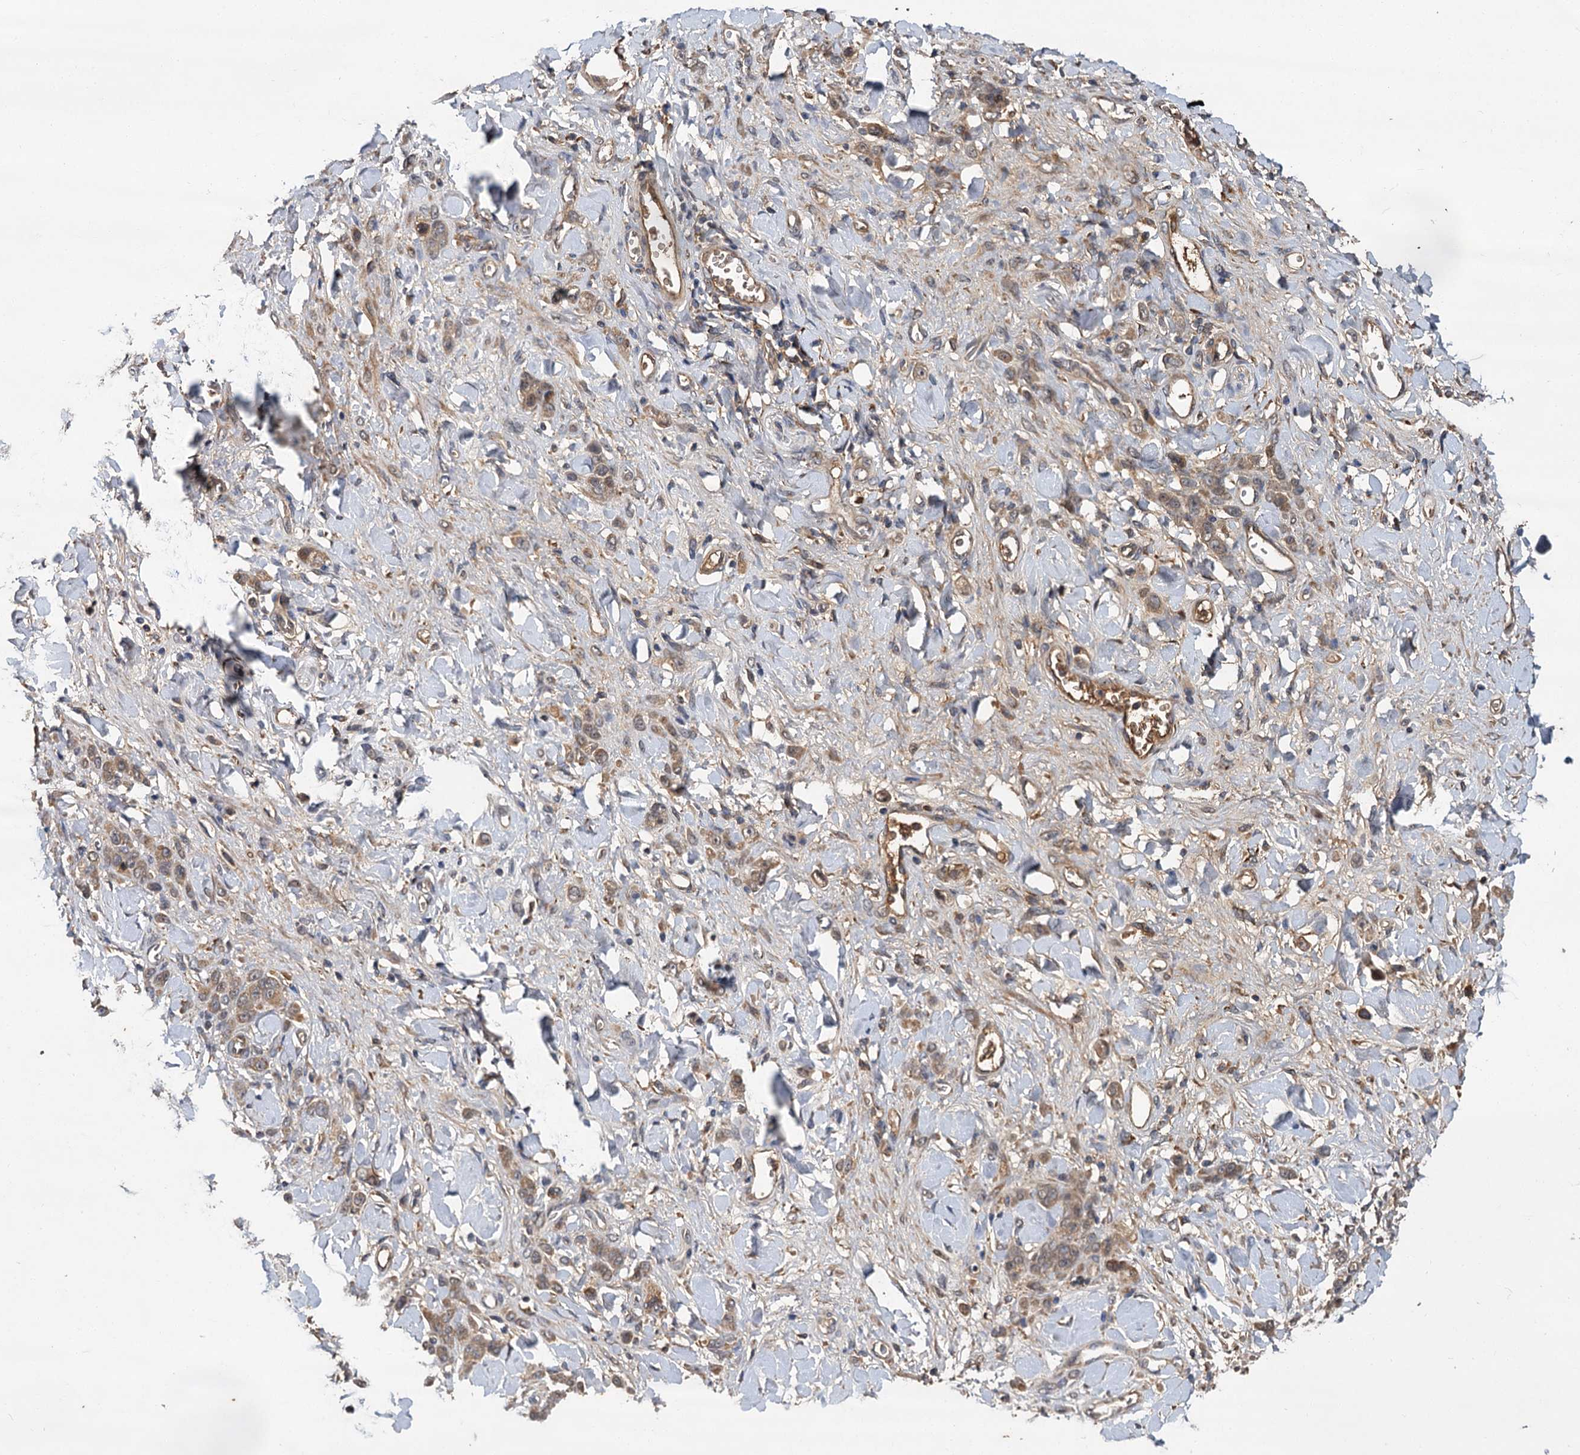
{"staining": {"intensity": "weak", "quantity": "<25%", "location": "cytoplasmic/membranous"}, "tissue": "stomach cancer", "cell_type": "Tumor cells", "image_type": "cancer", "snomed": [{"axis": "morphology", "description": "Normal tissue, NOS"}, {"axis": "morphology", "description": "Adenocarcinoma, NOS"}, {"axis": "topography", "description": "Stomach"}], "caption": "Stomach cancer was stained to show a protein in brown. There is no significant positivity in tumor cells. (Immunohistochemistry (ihc), brightfield microscopy, high magnification).", "gene": "MBD6", "patient": {"sex": "male", "age": 82}}